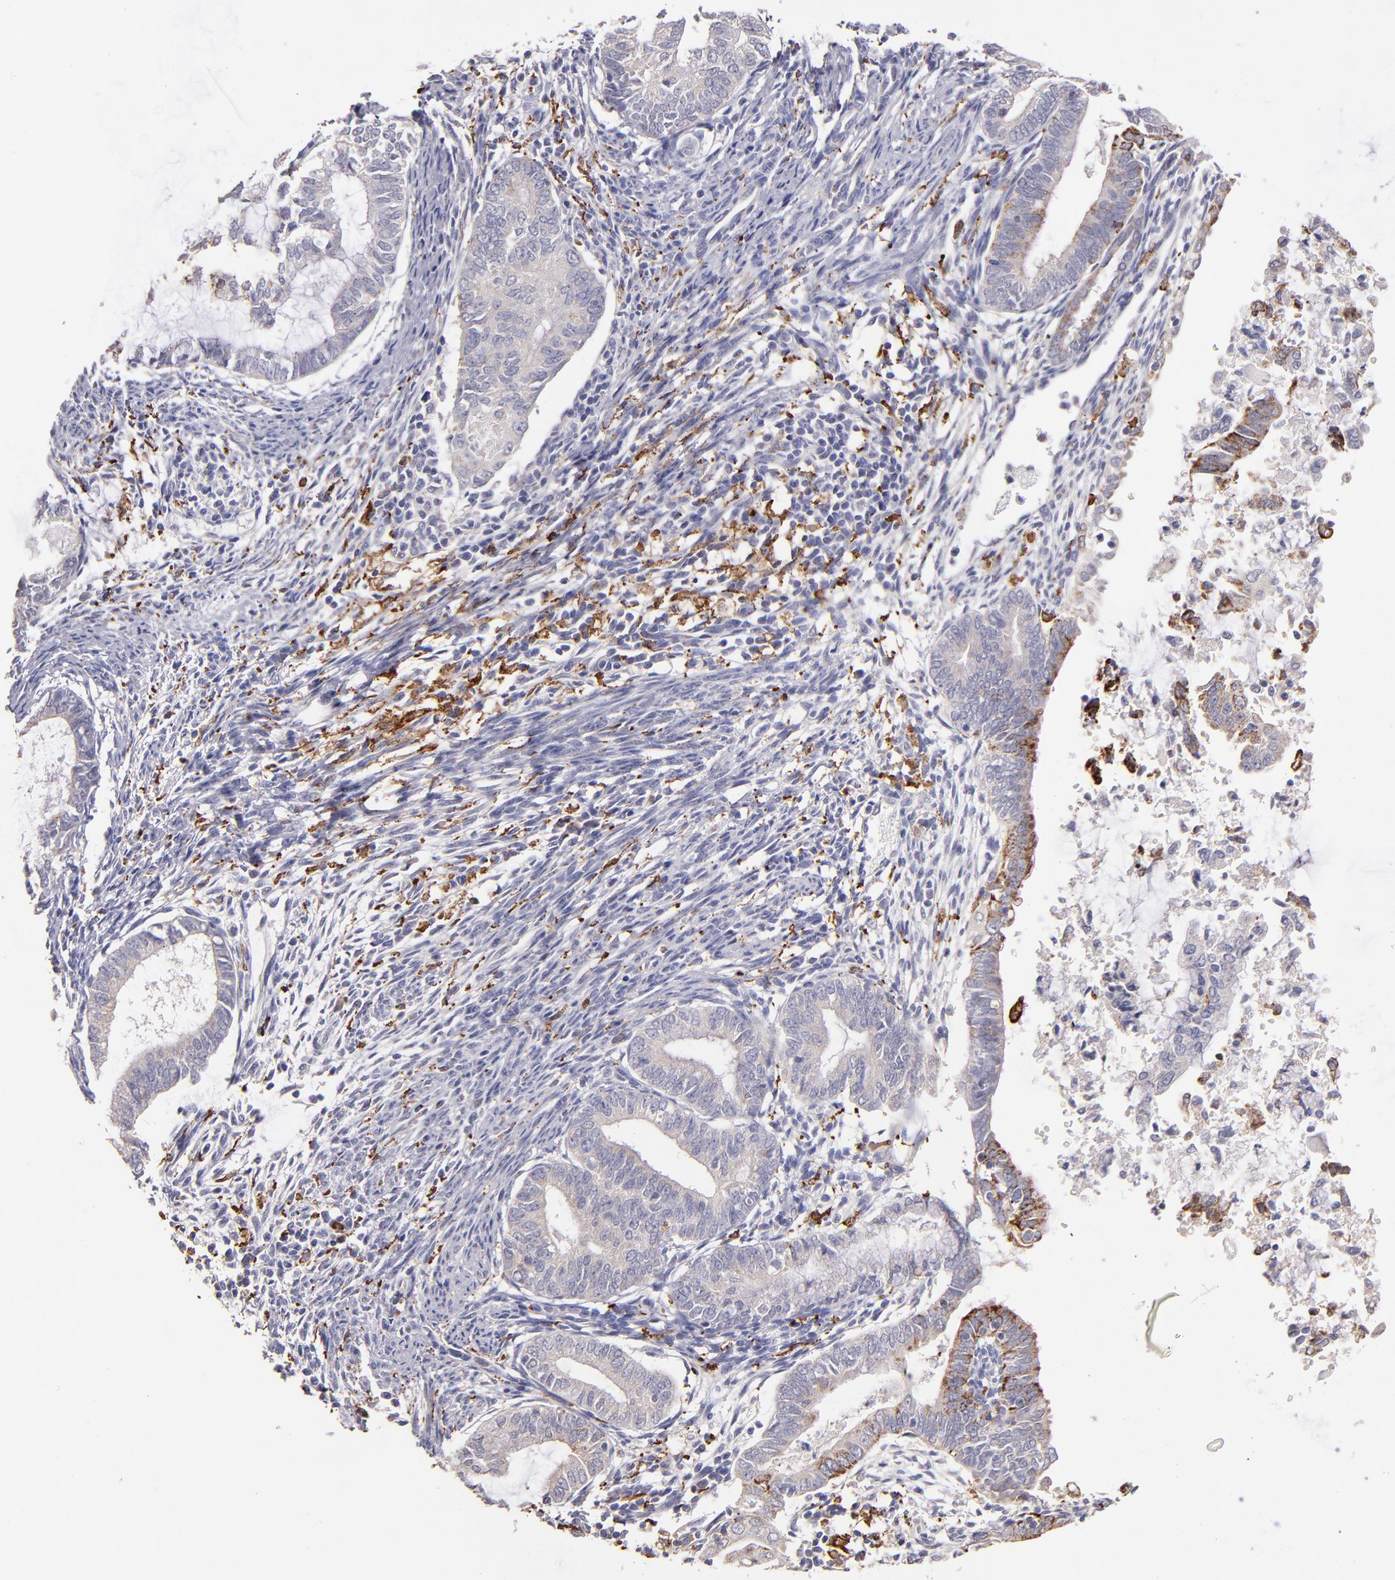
{"staining": {"intensity": "strong", "quantity": "<25%", "location": "cytoplasmic/membranous"}, "tissue": "endometrial cancer", "cell_type": "Tumor cells", "image_type": "cancer", "snomed": [{"axis": "morphology", "description": "Adenocarcinoma, NOS"}, {"axis": "topography", "description": "Endometrium"}], "caption": "High-power microscopy captured an immunohistochemistry image of endometrial adenocarcinoma, revealing strong cytoplasmic/membranous positivity in approximately <25% of tumor cells. (brown staining indicates protein expression, while blue staining denotes nuclei).", "gene": "GLDC", "patient": {"sex": "female", "age": 63}}